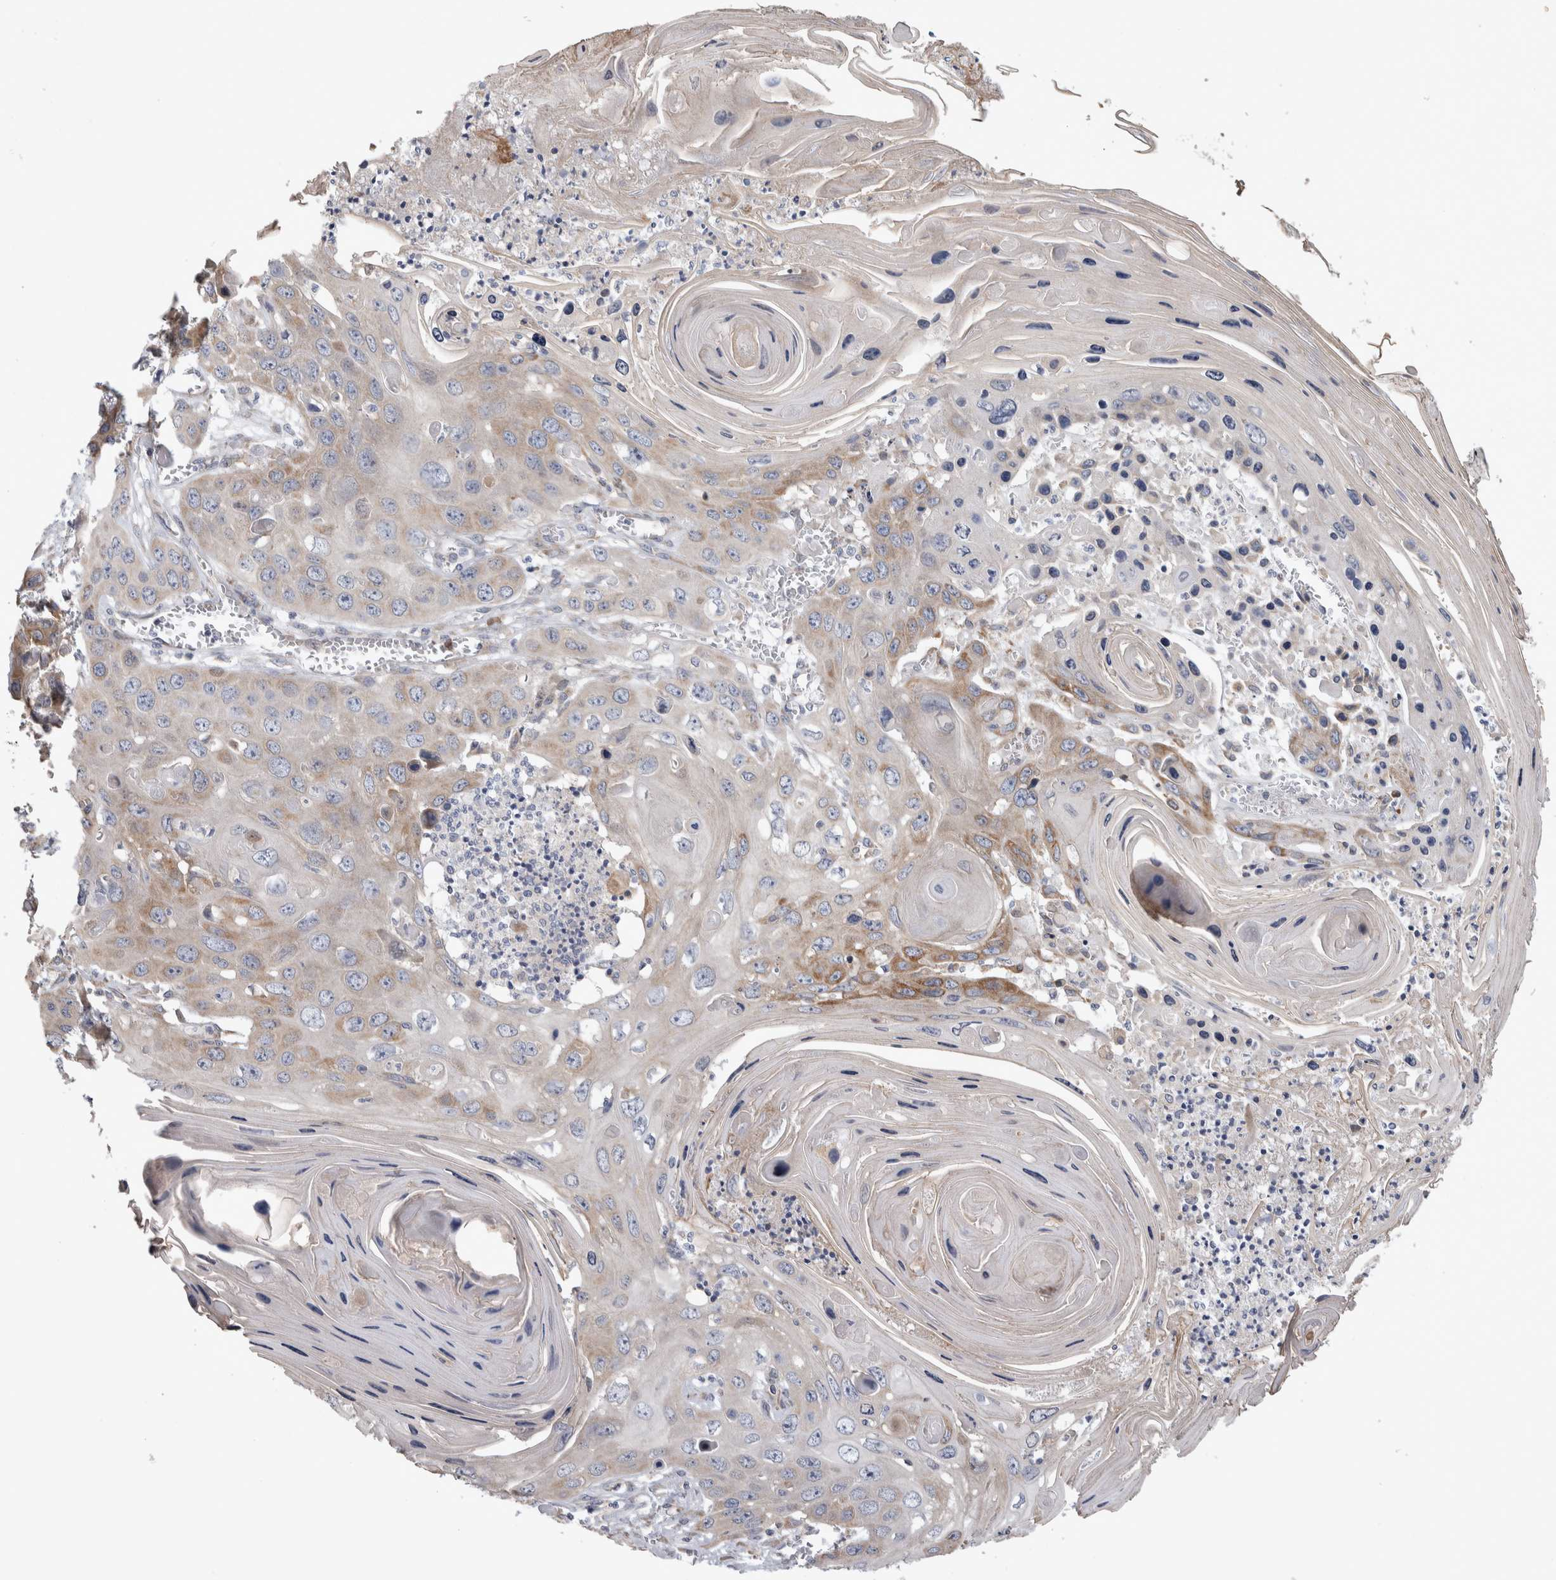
{"staining": {"intensity": "weak", "quantity": "25%-75%", "location": "cytoplasmic/membranous"}, "tissue": "skin cancer", "cell_type": "Tumor cells", "image_type": "cancer", "snomed": [{"axis": "morphology", "description": "Squamous cell carcinoma, NOS"}, {"axis": "topography", "description": "Skin"}], "caption": "Tumor cells display low levels of weak cytoplasmic/membranous positivity in approximately 25%-75% of cells in skin cancer.", "gene": "IBTK", "patient": {"sex": "male", "age": 55}}